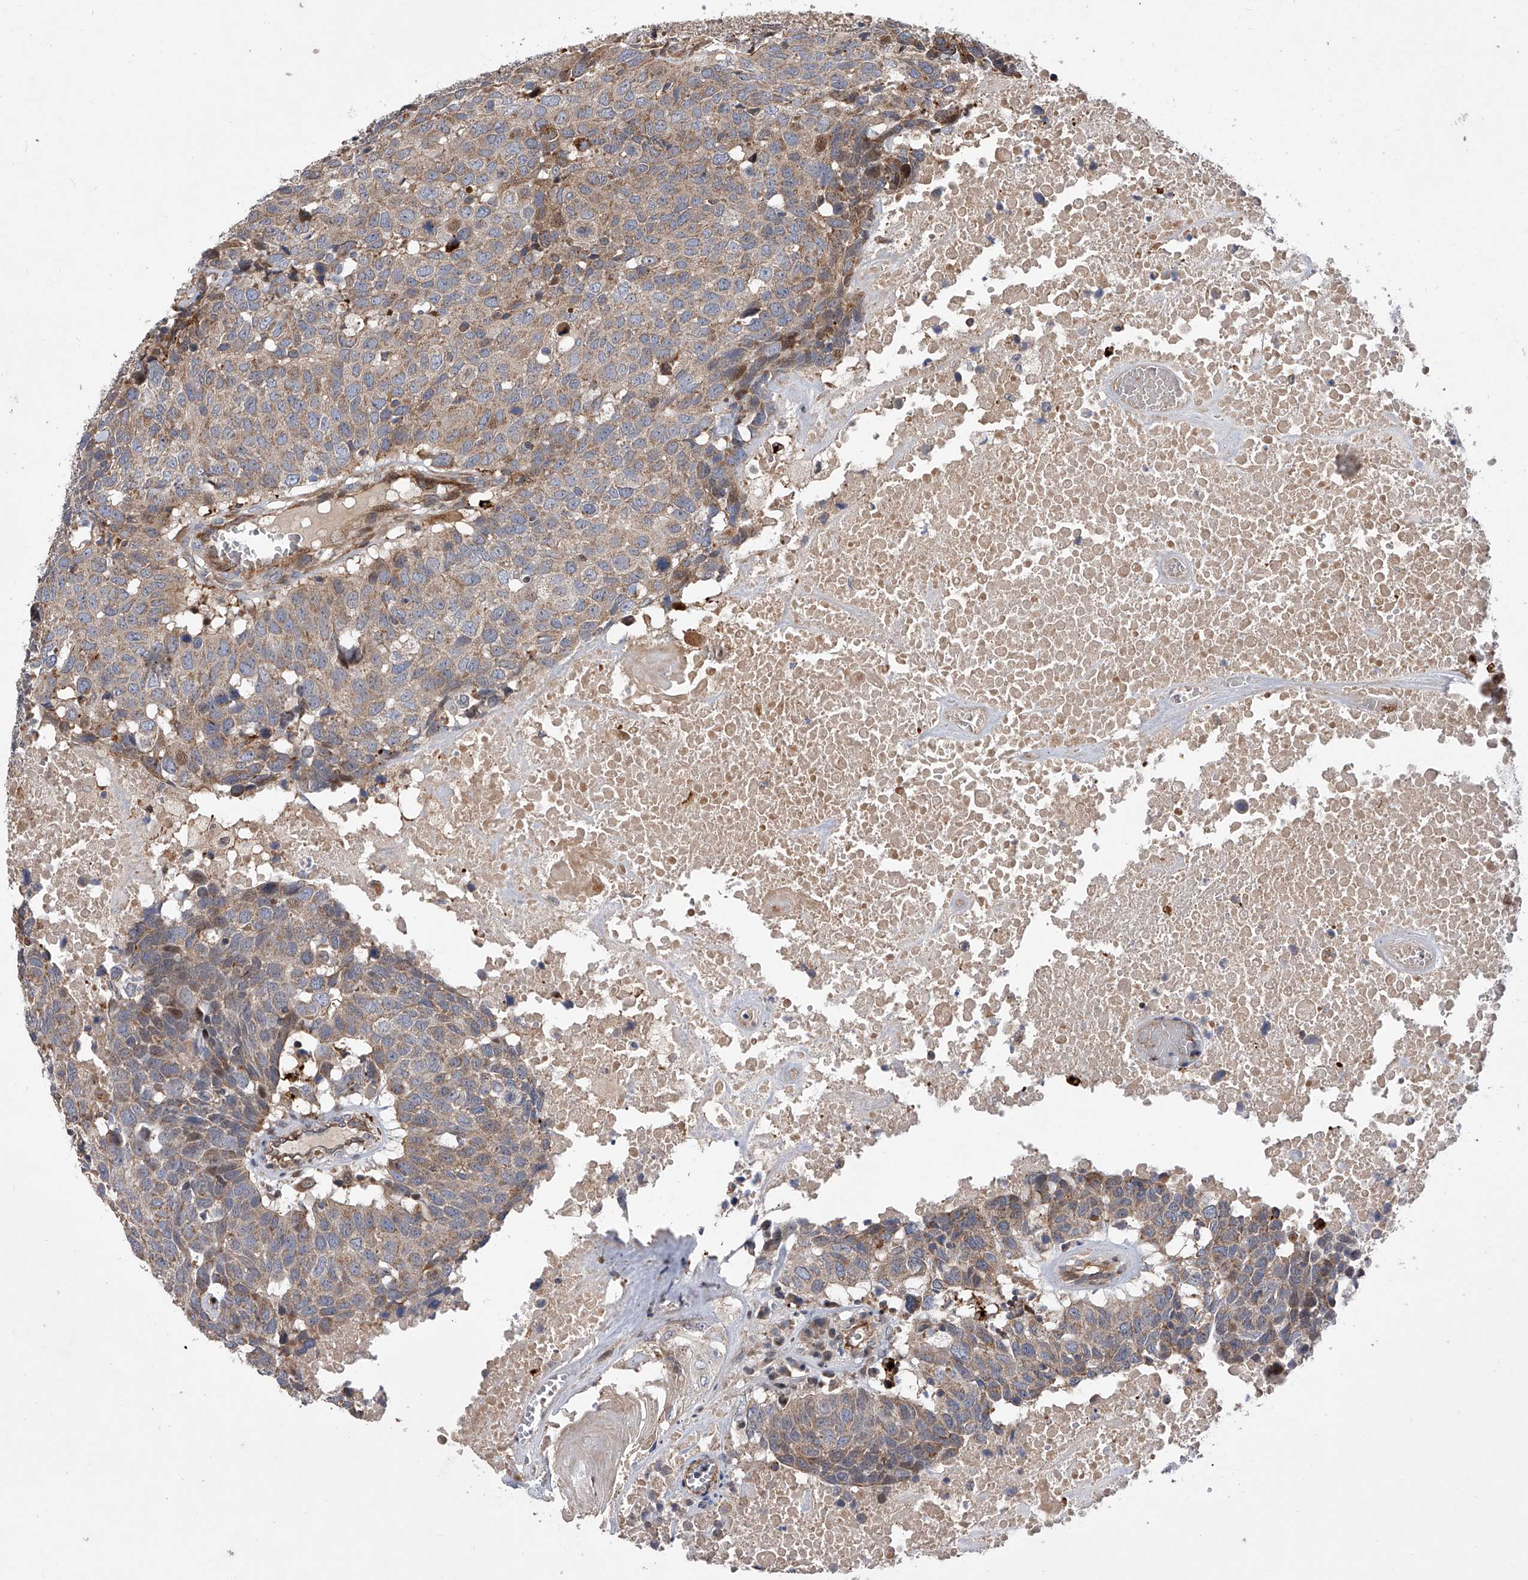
{"staining": {"intensity": "weak", "quantity": ">75%", "location": "cytoplasmic/membranous"}, "tissue": "head and neck cancer", "cell_type": "Tumor cells", "image_type": "cancer", "snomed": [{"axis": "morphology", "description": "Squamous cell carcinoma, NOS"}, {"axis": "topography", "description": "Head-Neck"}], "caption": "Tumor cells show weak cytoplasmic/membranous positivity in about >75% of cells in head and neck squamous cell carcinoma.", "gene": "PDSS2", "patient": {"sex": "male", "age": 66}}